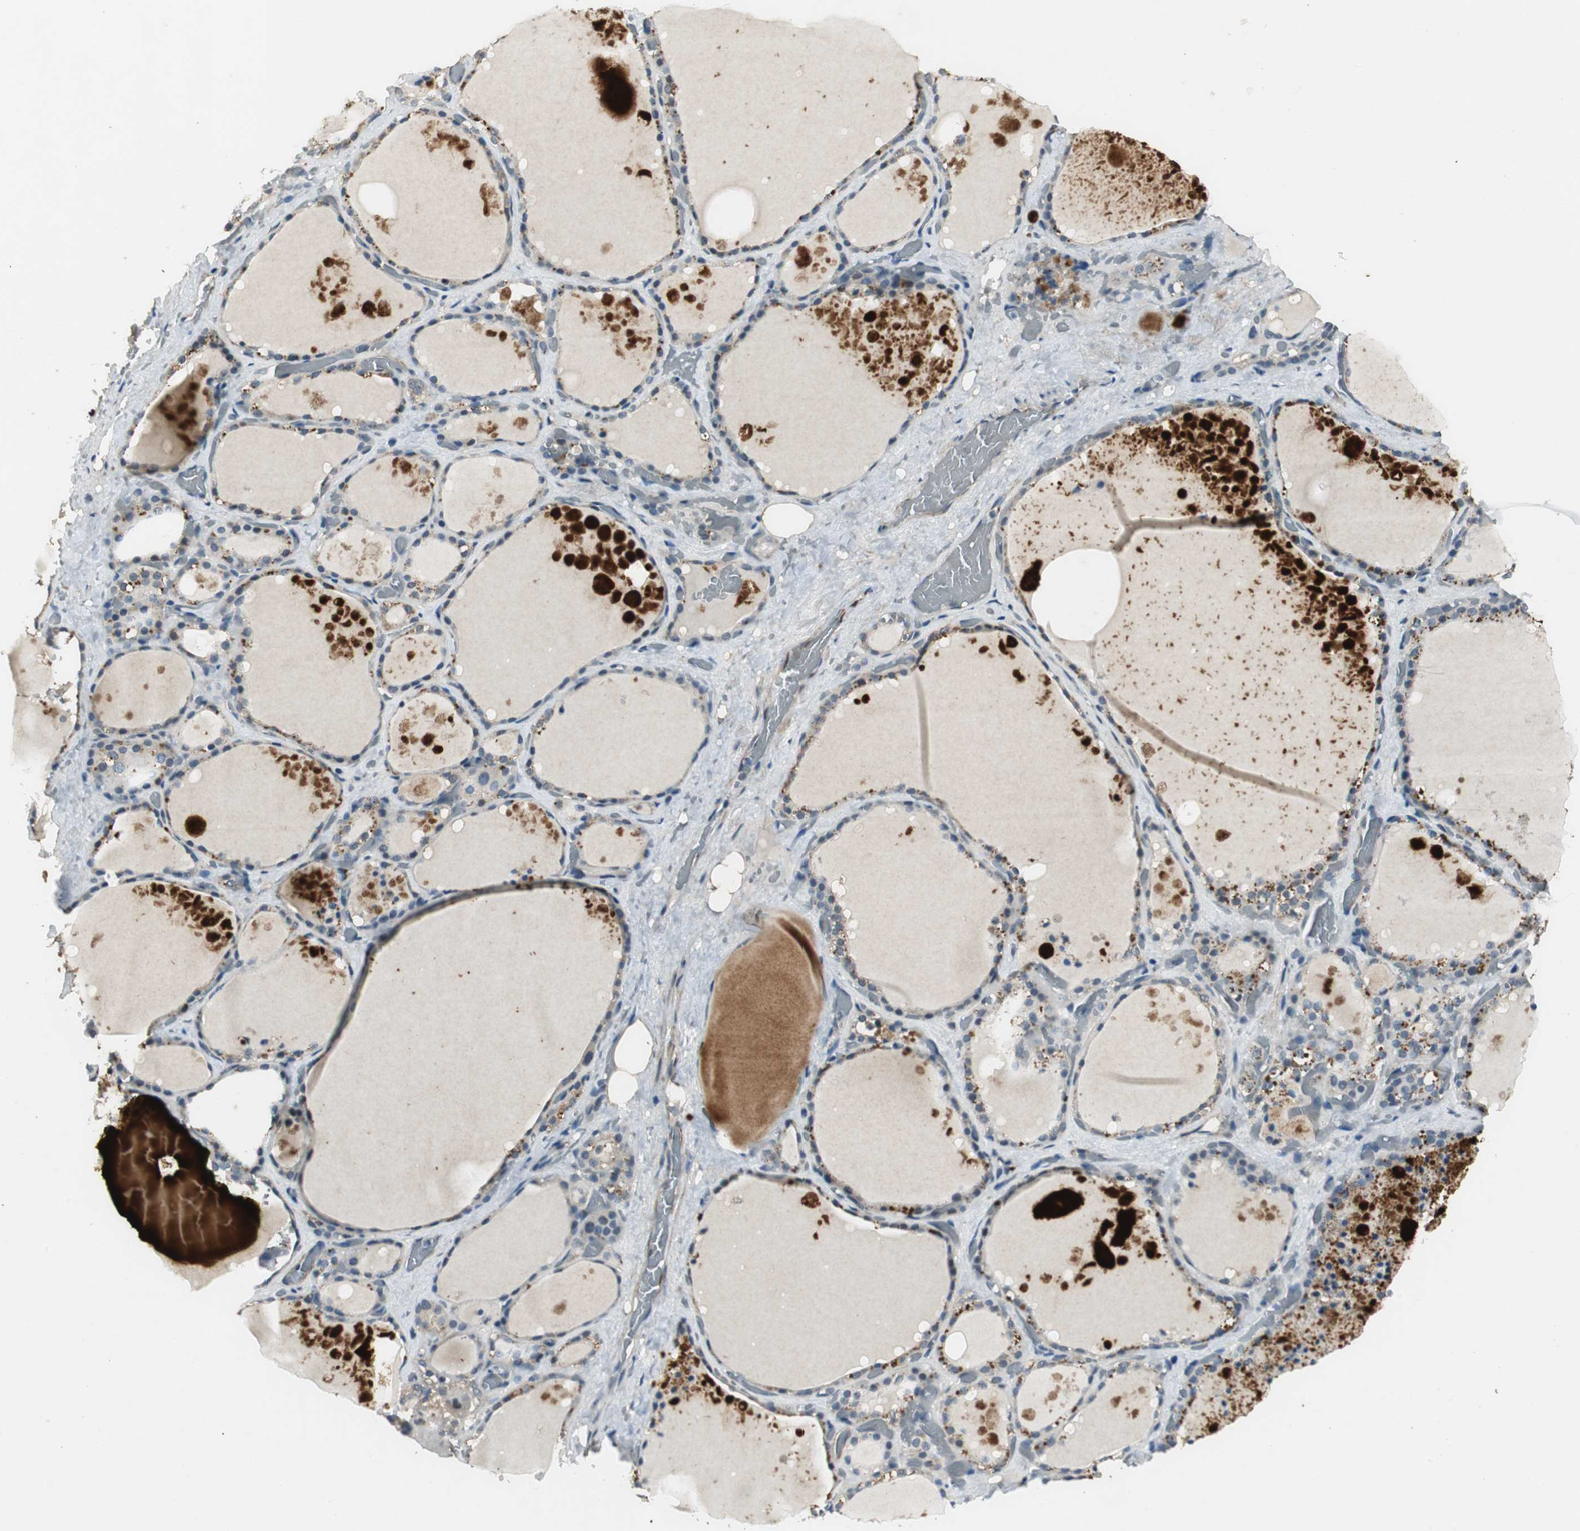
{"staining": {"intensity": "moderate", "quantity": "<25%", "location": "cytoplasmic/membranous"}, "tissue": "thyroid gland", "cell_type": "Glandular cells", "image_type": "normal", "snomed": [{"axis": "morphology", "description": "Normal tissue, NOS"}, {"axis": "topography", "description": "Thyroid gland"}], "caption": "Immunohistochemical staining of benign thyroid gland reveals <25% levels of moderate cytoplasmic/membranous protein staining in about <25% of glandular cells.", "gene": "PSMB4", "patient": {"sex": "male", "age": 61}}